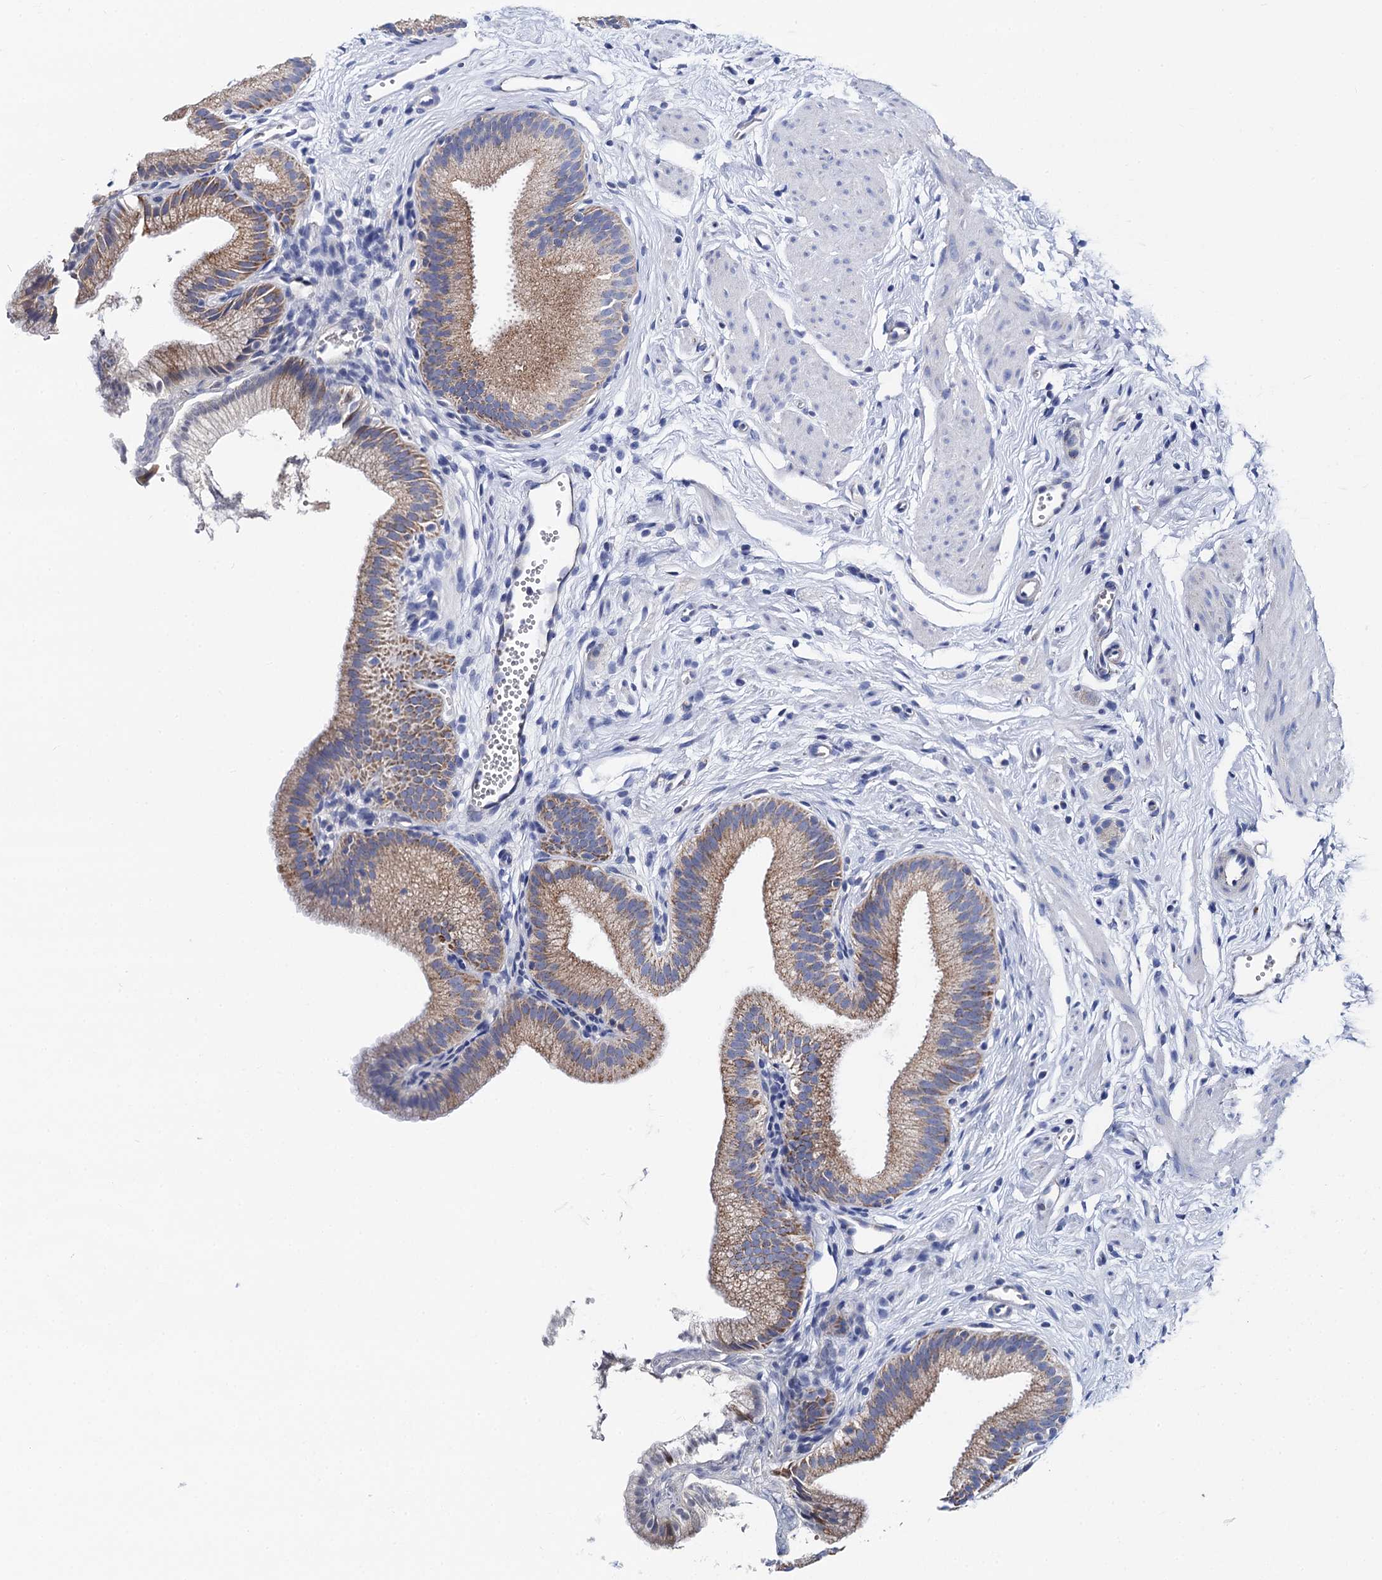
{"staining": {"intensity": "moderate", "quantity": ">75%", "location": "cytoplasmic/membranous"}, "tissue": "gallbladder", "cell_type": "Glandular cells", "image_type": "normal", "snomed": [{"axis": "morphology", "description": "Normal tissue, NOS"}, {"axis": "topography", "description": "Gallbladder"}, {"axis": "topography", "description": "Peripheral nerve tissue"}], "caption": "High-power microscopy captured an immunohistochemistry histopathology image of normal gallbladder, revealing moderate cytoplasmic/membranous positivity in approximately >75% of glandular cells.", "gene": "ACADSB", "patient": {"sex": "male", "age": 38}}